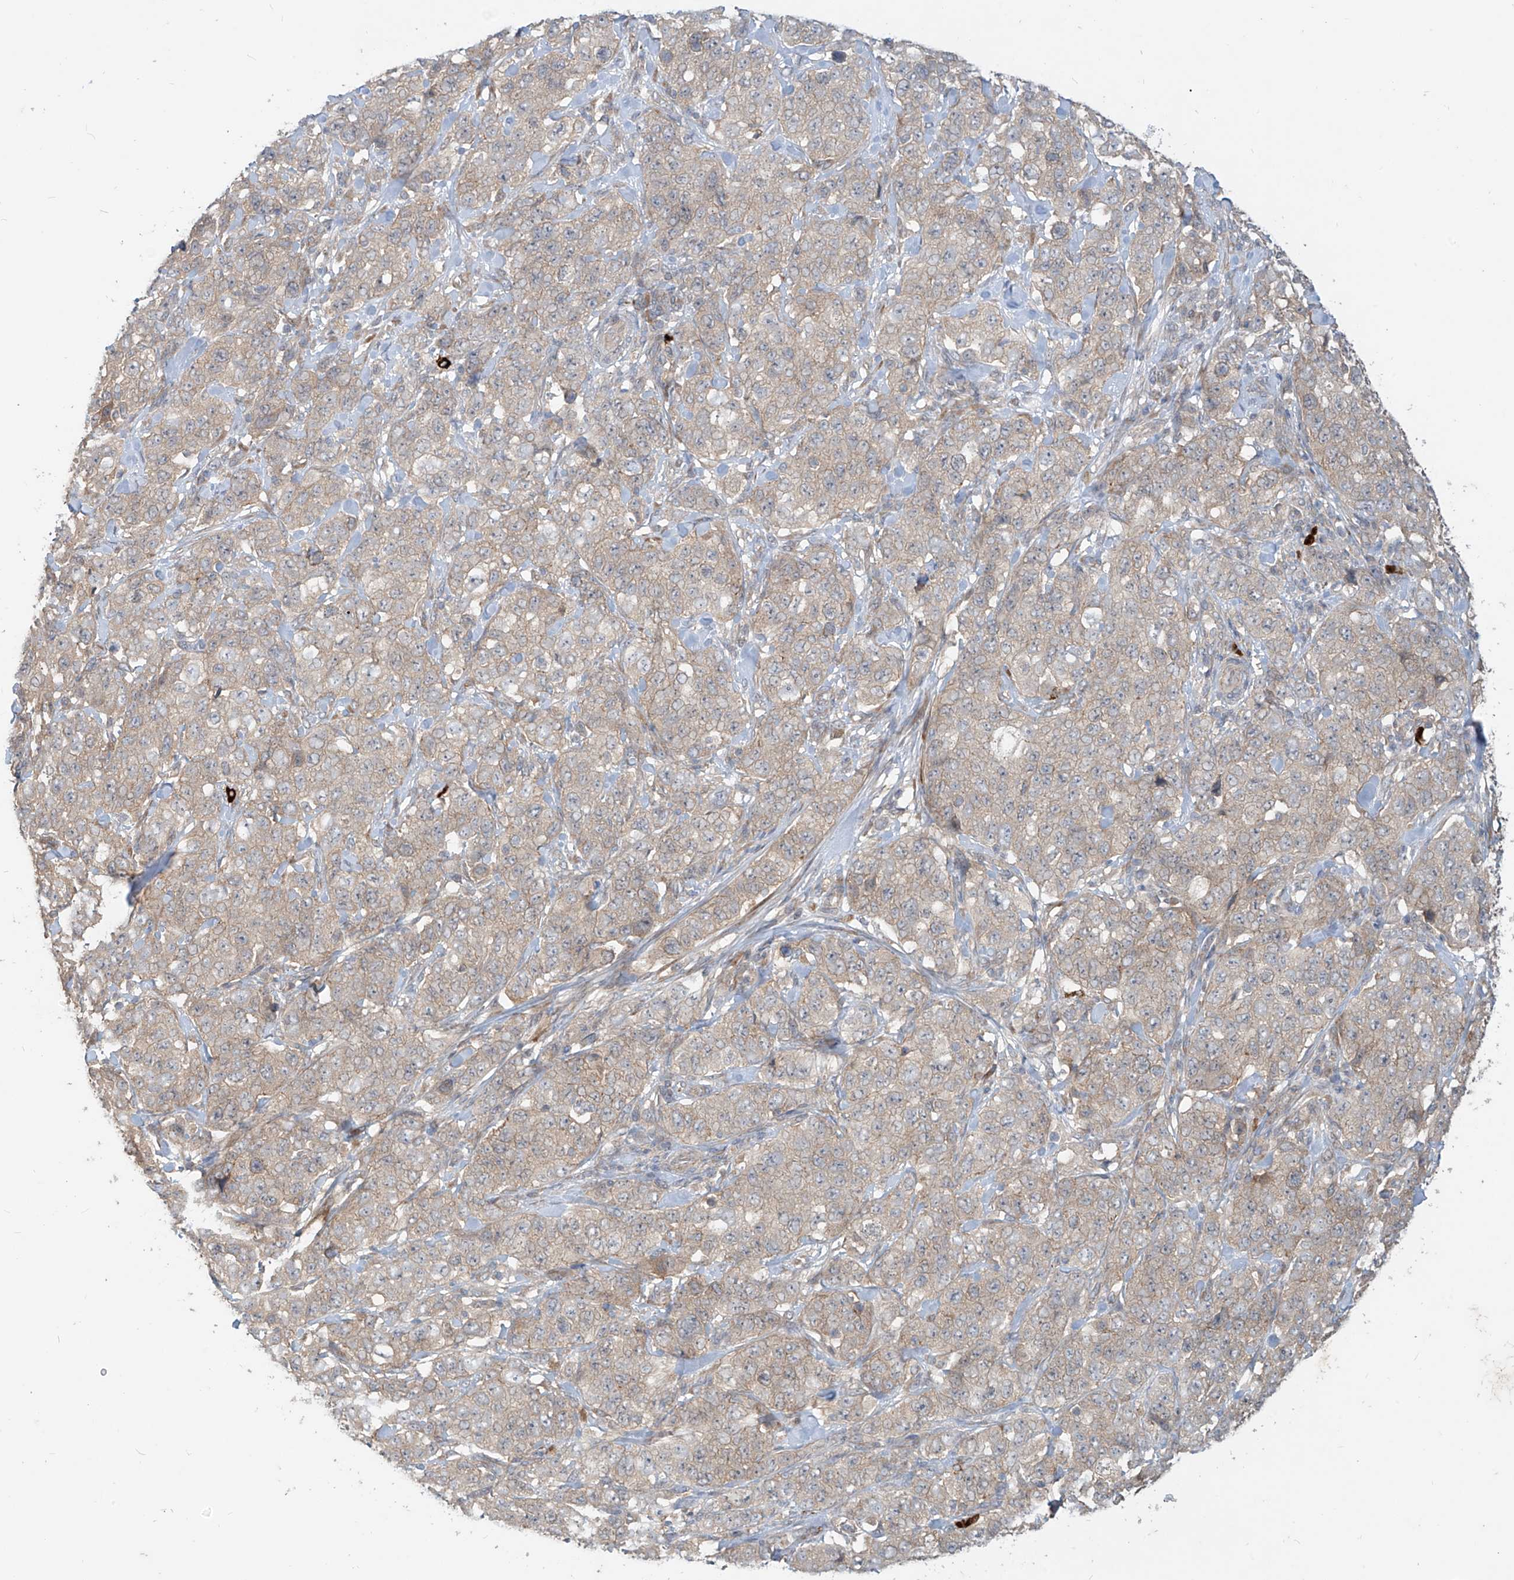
{"staining": {"intensity": "weak", "quantity": ">75%", "location": "cytoplasmic/membranous"}, "tissue": "stomach cancer", "cell_type": "Tumor cells", "image_type": "cancer", "snomed": [{"axis": "morphology", "description": "Adenocarcinoma, NOS"}, {"axis": "topography", "description": "Stomach"}], "caption": "The immunohistochemical stain shows weak cytoplasmic/membranous positivity in tumor cells of adenocarcinoma (stomach) tissue. The staining is performed using DAB (3,3'-diaminobenzidine) brown chromogen to label protein expression. The nuclei are counter-stained blue using hematoxylin.", "gene": "MTUS2", "patient": {"sex": "male", "age": 48}}